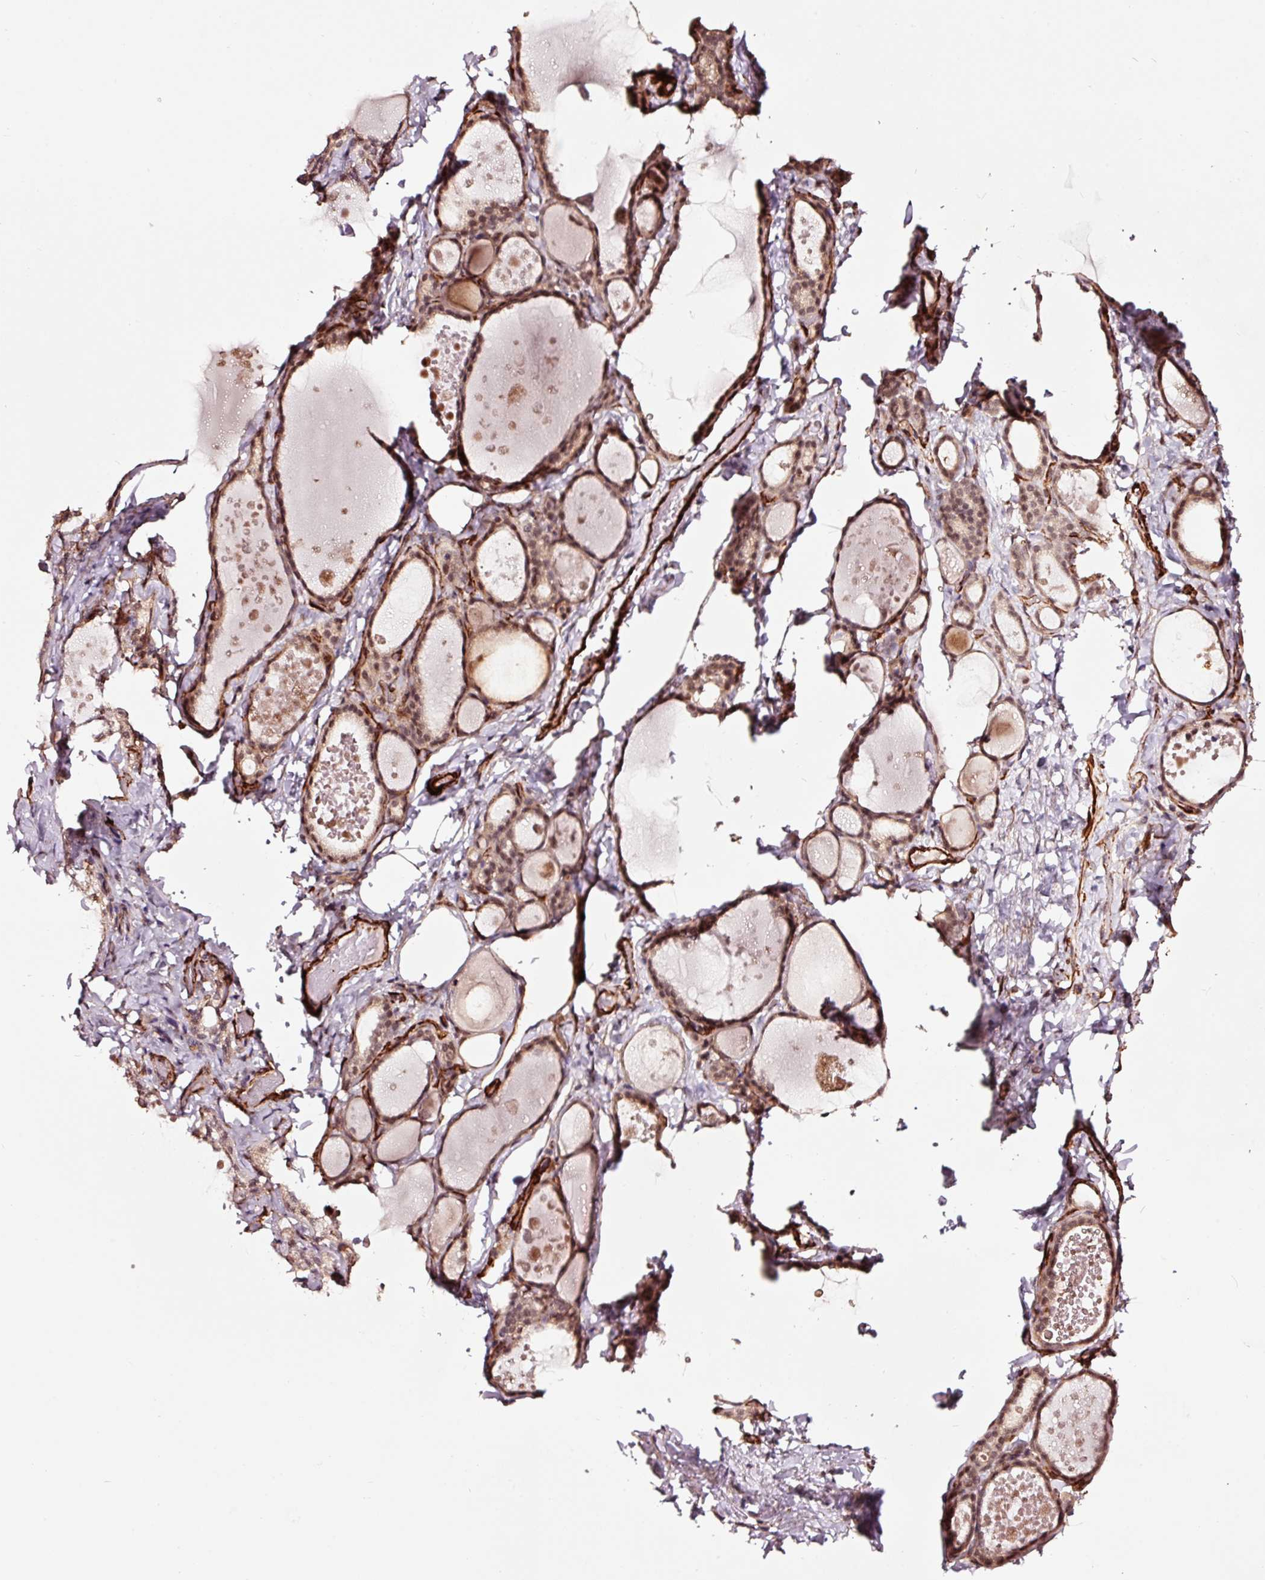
{"staining": {"intensity": "moderate", "quantity": ">75%", "location": "nuclear"}, "tissue": "thyroid gland", "cell_type": "Glandular cells", "image_type": "normal", "snomed": [{"axis": "morphology", "description": "Normal tissue, NOS"}, {"axis": "topography", "description": "Thyroid gland"}], "caption": "Immunohistochemistry micrograph of unremarkable human thyroid gland stained for a protein (brown), which displays medium levels of moderate nuclear expression in about >75% of glandular cells.", "gene": "TPM1", "patient": {"sex": "female", "age": 46}}